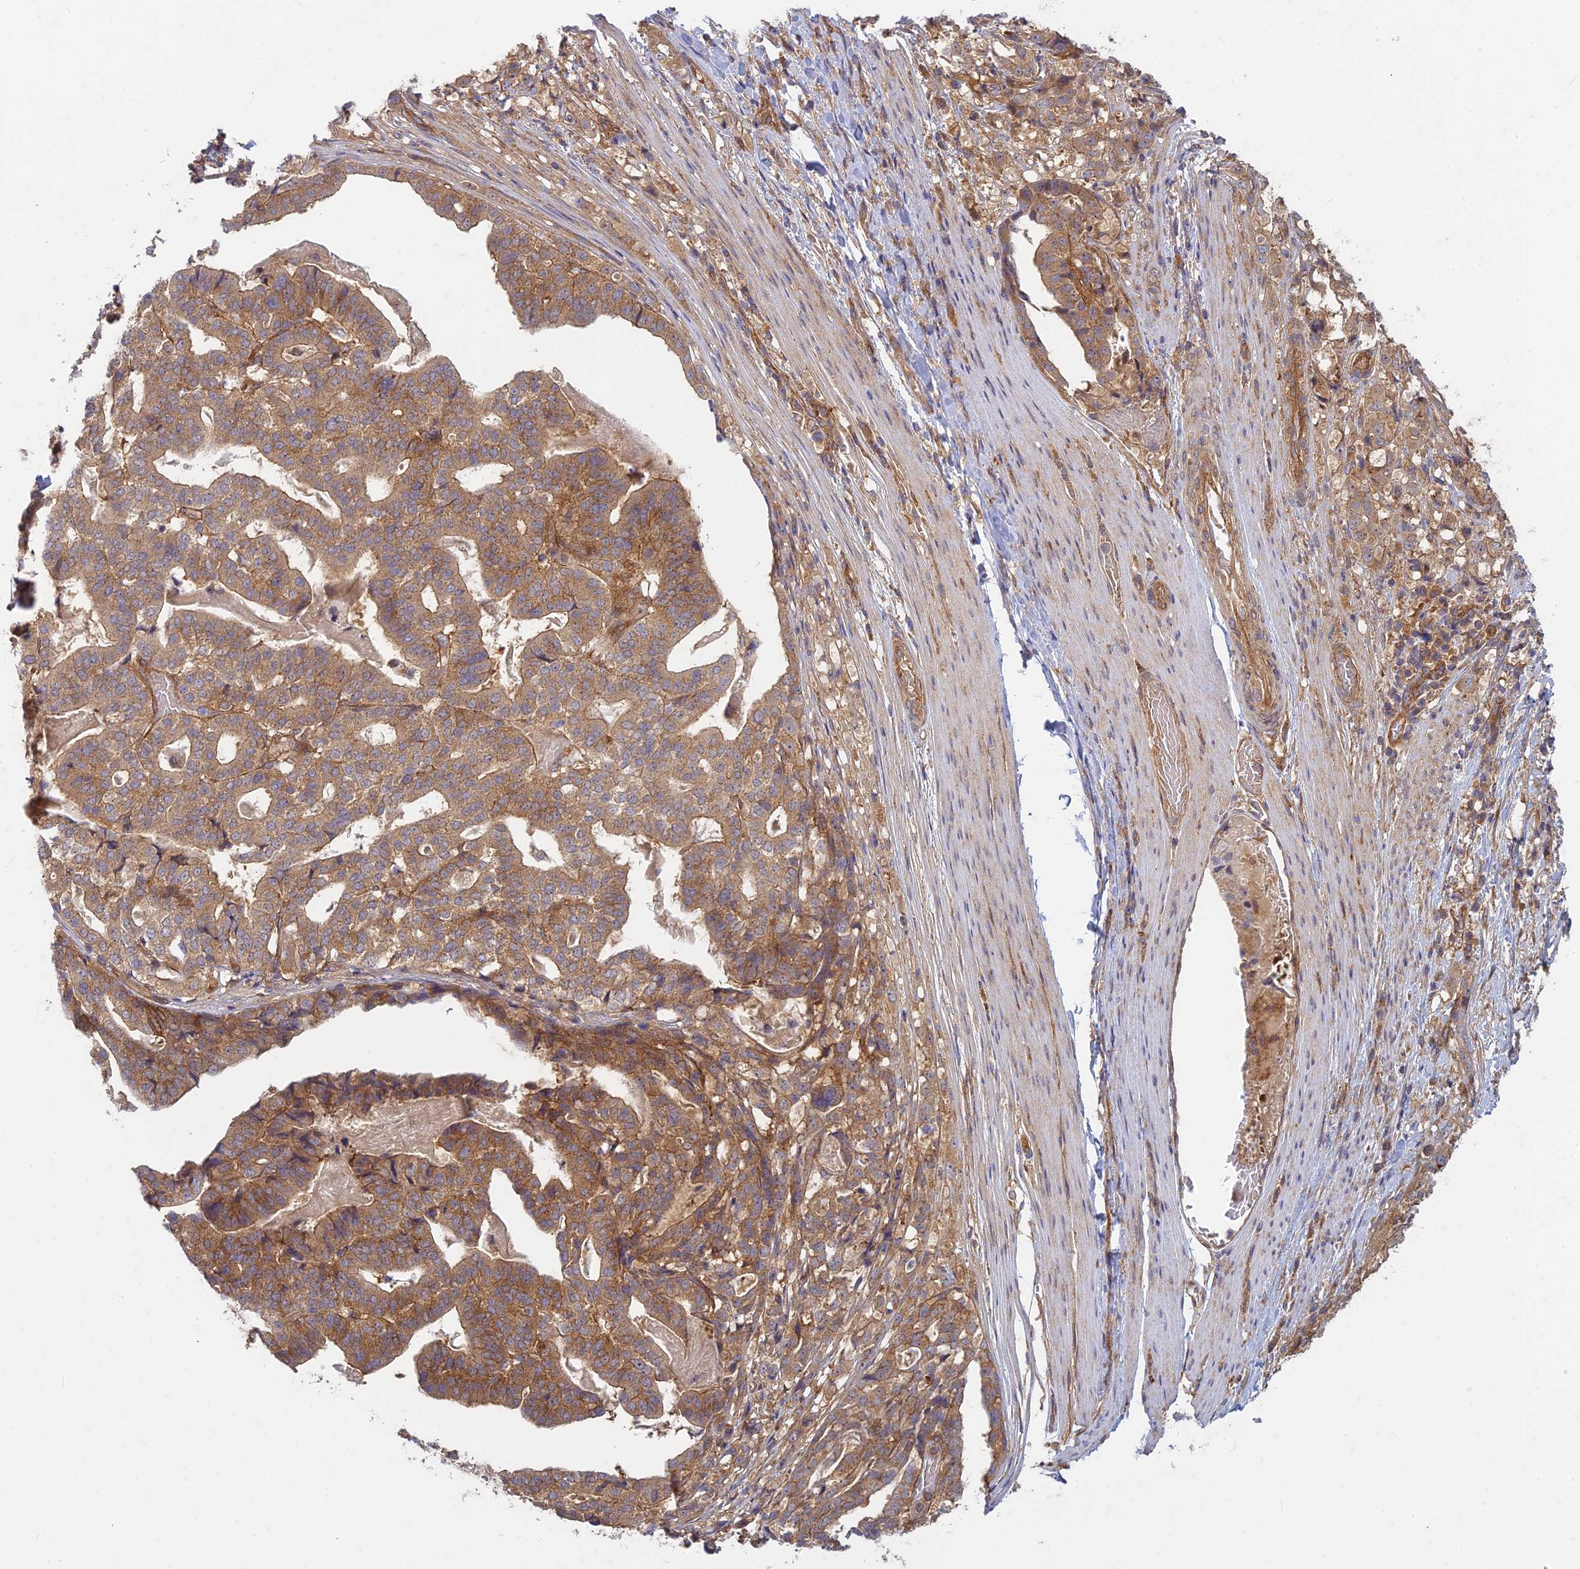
{"staining": {"intensity": "moderate", "quantity": ">75%", "location": "cytoplasmic/membranous"}, "tissue": "stomach cancer", "cell_type": "Tumor cells", "image_type": "cancer", "snomed": [{"axis": "morphology", "description": "Adenocarcinoma, NOS"}, {"axis": "topography", "description": "Stomach"}], "caption": "High-magnification brightfield microscopy of stomach cancer (adenocarcinoma) stained with DAB (3,3'-diaminobenzidine) (brown) and counterstained with hematoxylin (blue). tumor cells exhibit moderate cytoplasmic/membranous expression is seen in approximately>75% of cells. The staining was performed using DAB to visualize the protein expression in brown, while the nuclei were stained in blue with hematoxylin (Magnification: 20x).", "gene": "TCF25", "patient": {"sex": "male", "age": 48}}